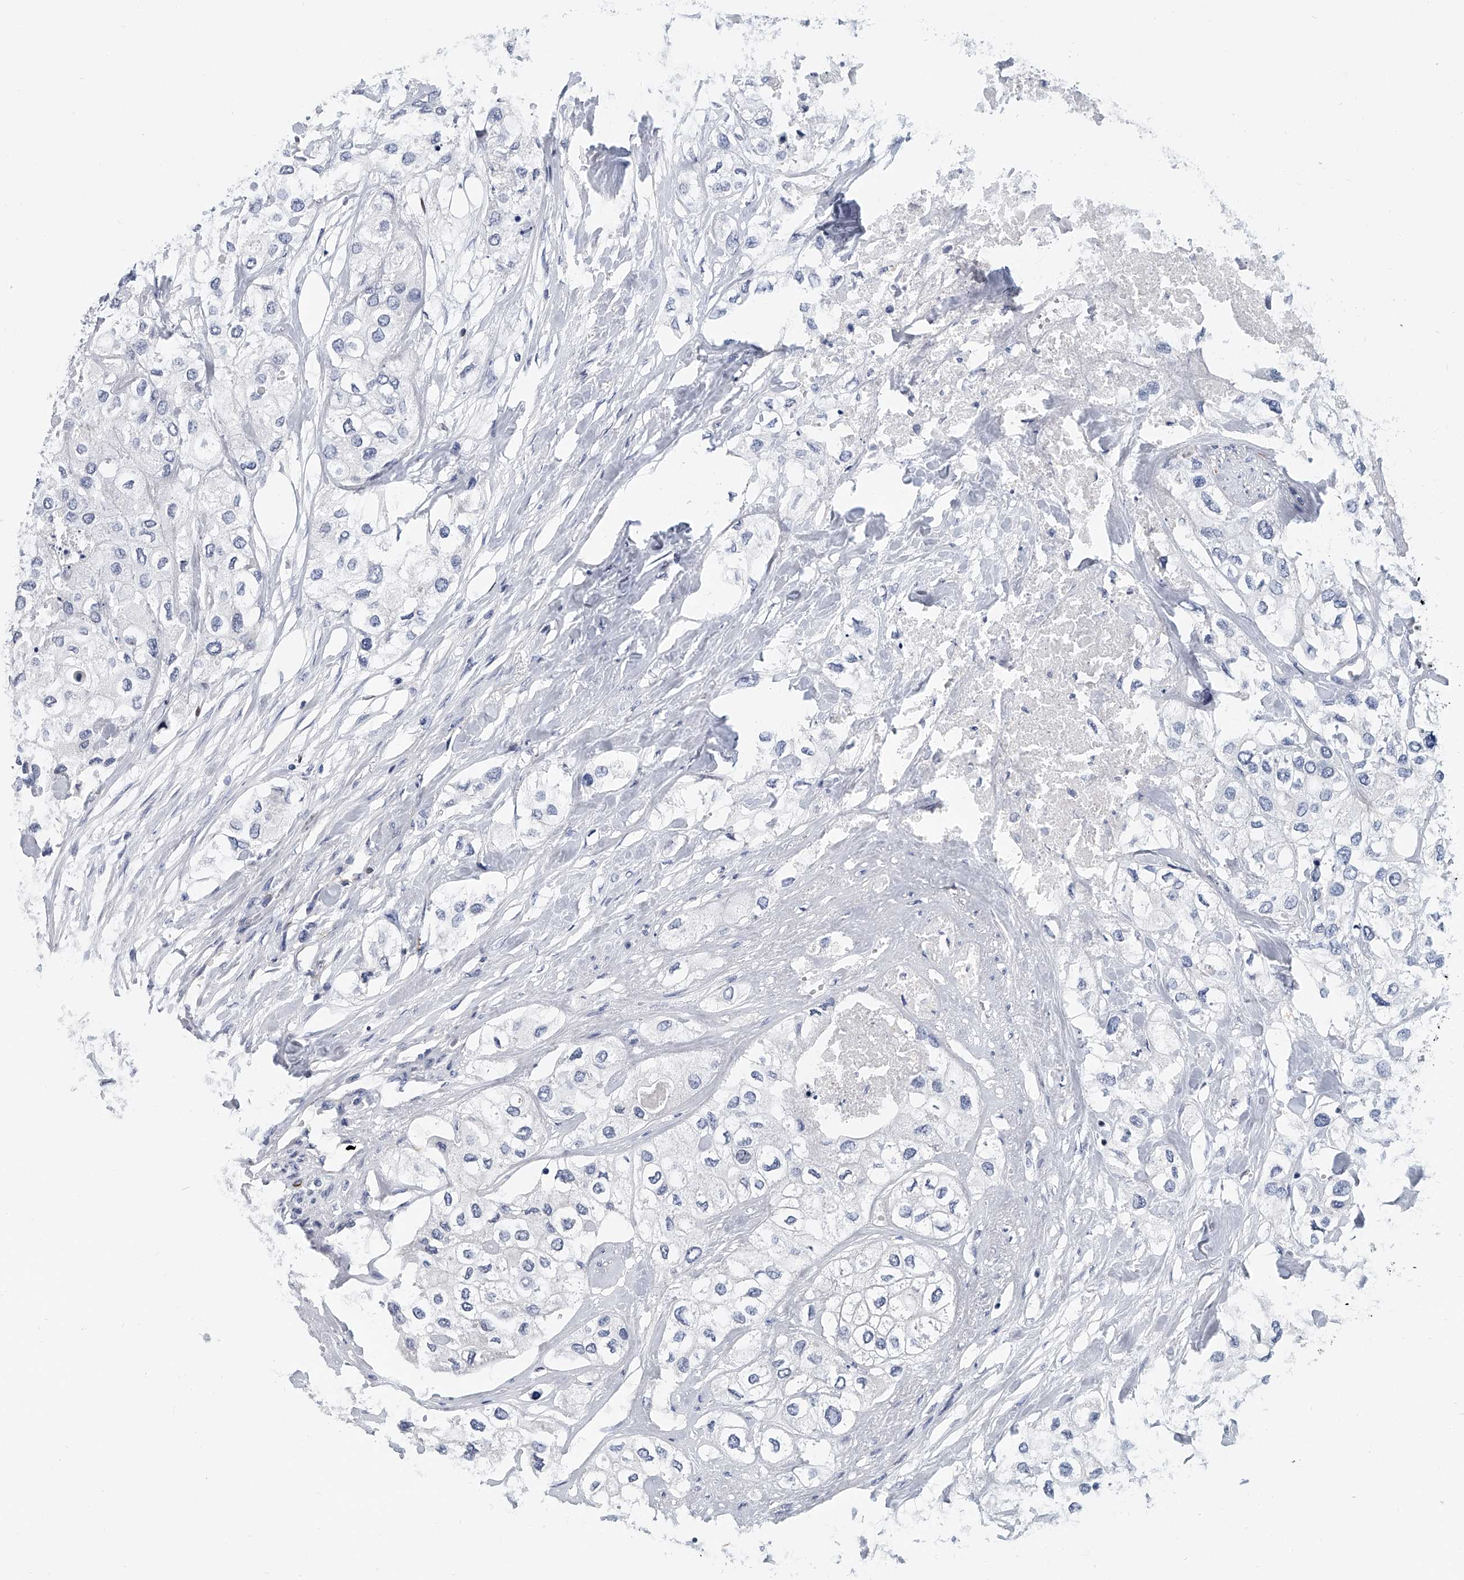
{"staining": {"intensity": "negative", "quantity": "none", "location": "none"}, "tissue": "urothelial cancer", "cell_type": "Tumor cells", "image_type": "cancer", "snomed": [{"axis": "morphology", "description": "Urothelial carcinoma, High grade"}, {"axis": "topography", "description": "Urinary bladder"}], "caption": "Immunohistochemistry (IHC) of urothelial cancer exhibits no expression in tumor cells.", "gene": "KIRREL1", "patient": {"sex": "male", "age": 64}}